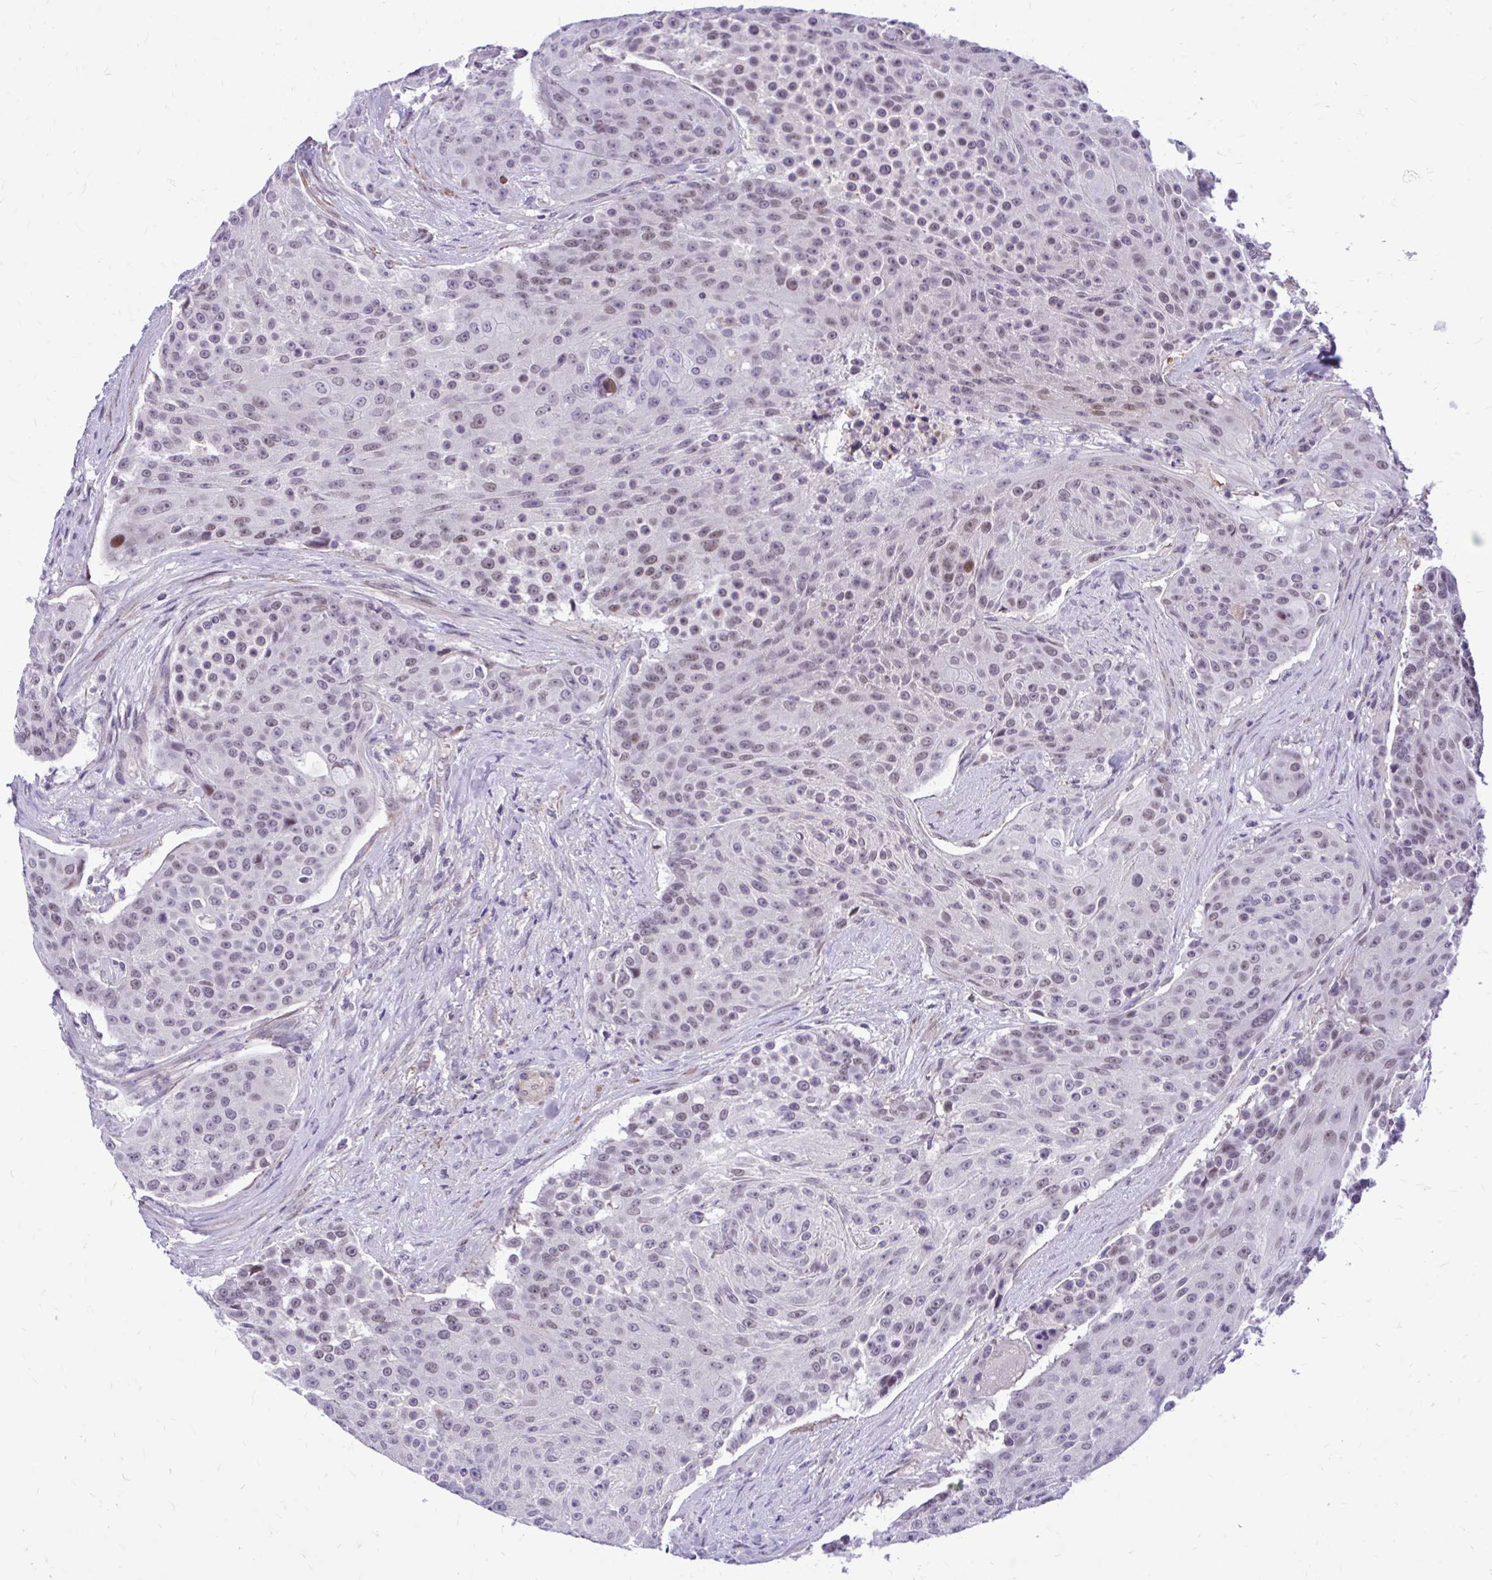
{"staining": {"intensity": "weak", "quantity": ">75%", "location": "nuclear"}, "tissue": "urothelial cancer", "cell_type": "Tumor cells", "image_type": "cancer", "snomed": [{"axis": "morphology", "description": "Urothelial carcinoma, High grade"}, {"axis": "topography", "description": "Urinary bladder"}], "caption": "Human urothelial cancer stained for a protein (brown) shows weak nuclear positive positivity in approximately >75% of tumor cells.", "gene": "ZBTB25", "patient": {"sex": "female", "age": 63}}